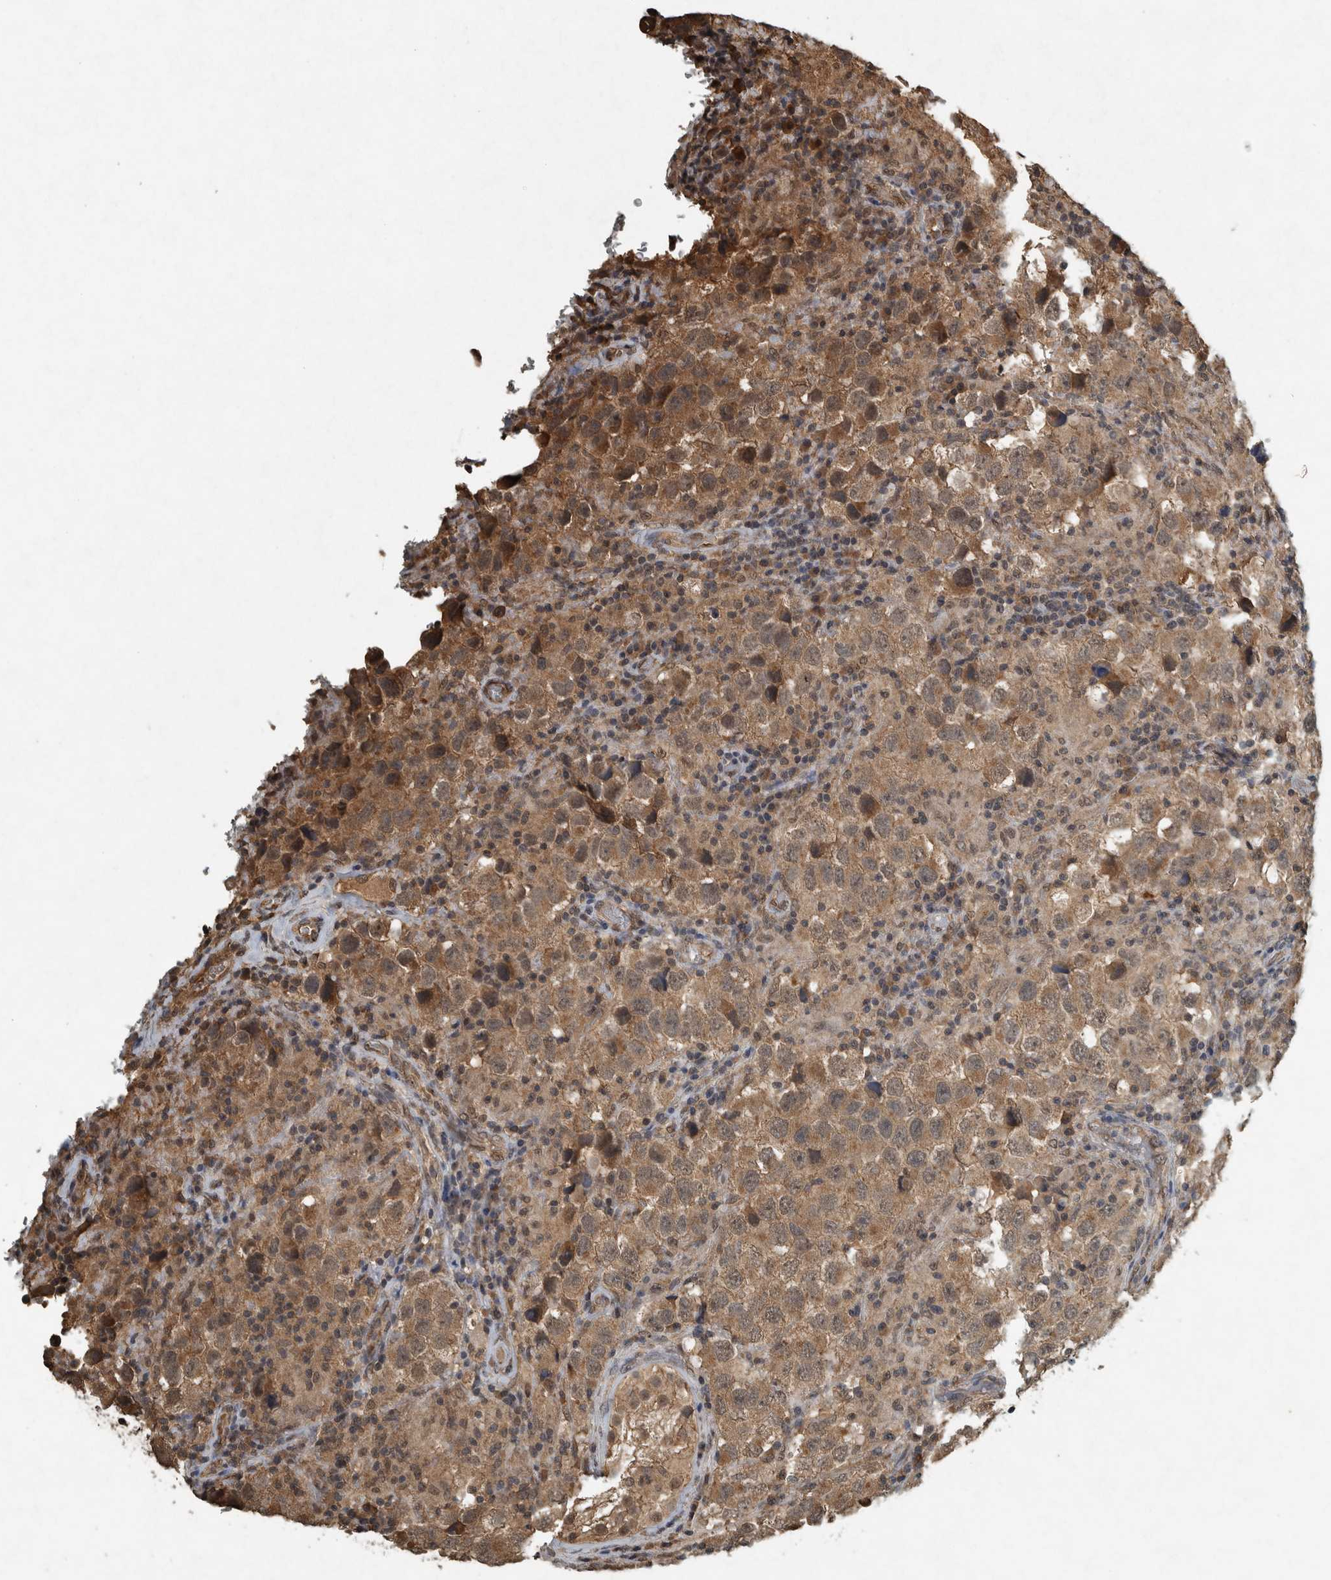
{"staining": {"intensity": "moderate", "quantity": ">75%", "location": "cytoplasmic/membranous,nuclear"}, "tissue": "testis cancer", "cell_type": "Tumor cells", "image_type": "cancer", "snomed": [{"axis": "morphology", "description": "Carcinoma, Embryonal, NOS"}, {"axis": "topography", "description": "Testis"}], "caption": "A high-resolution histopathology image shows immunohistochemistry staining of embryonal carcinoma (testis), which demonstrates moderate cytoplasmic/membranous and nuclear staining in approximately >75% of tumor cells. Using DAB (brown) and hematoxylin (blue) stains, captured at high magnification using brightfield microscopy.", "gene": "ARHGEF12", "patient": {"sex": "male", "age": 21}}